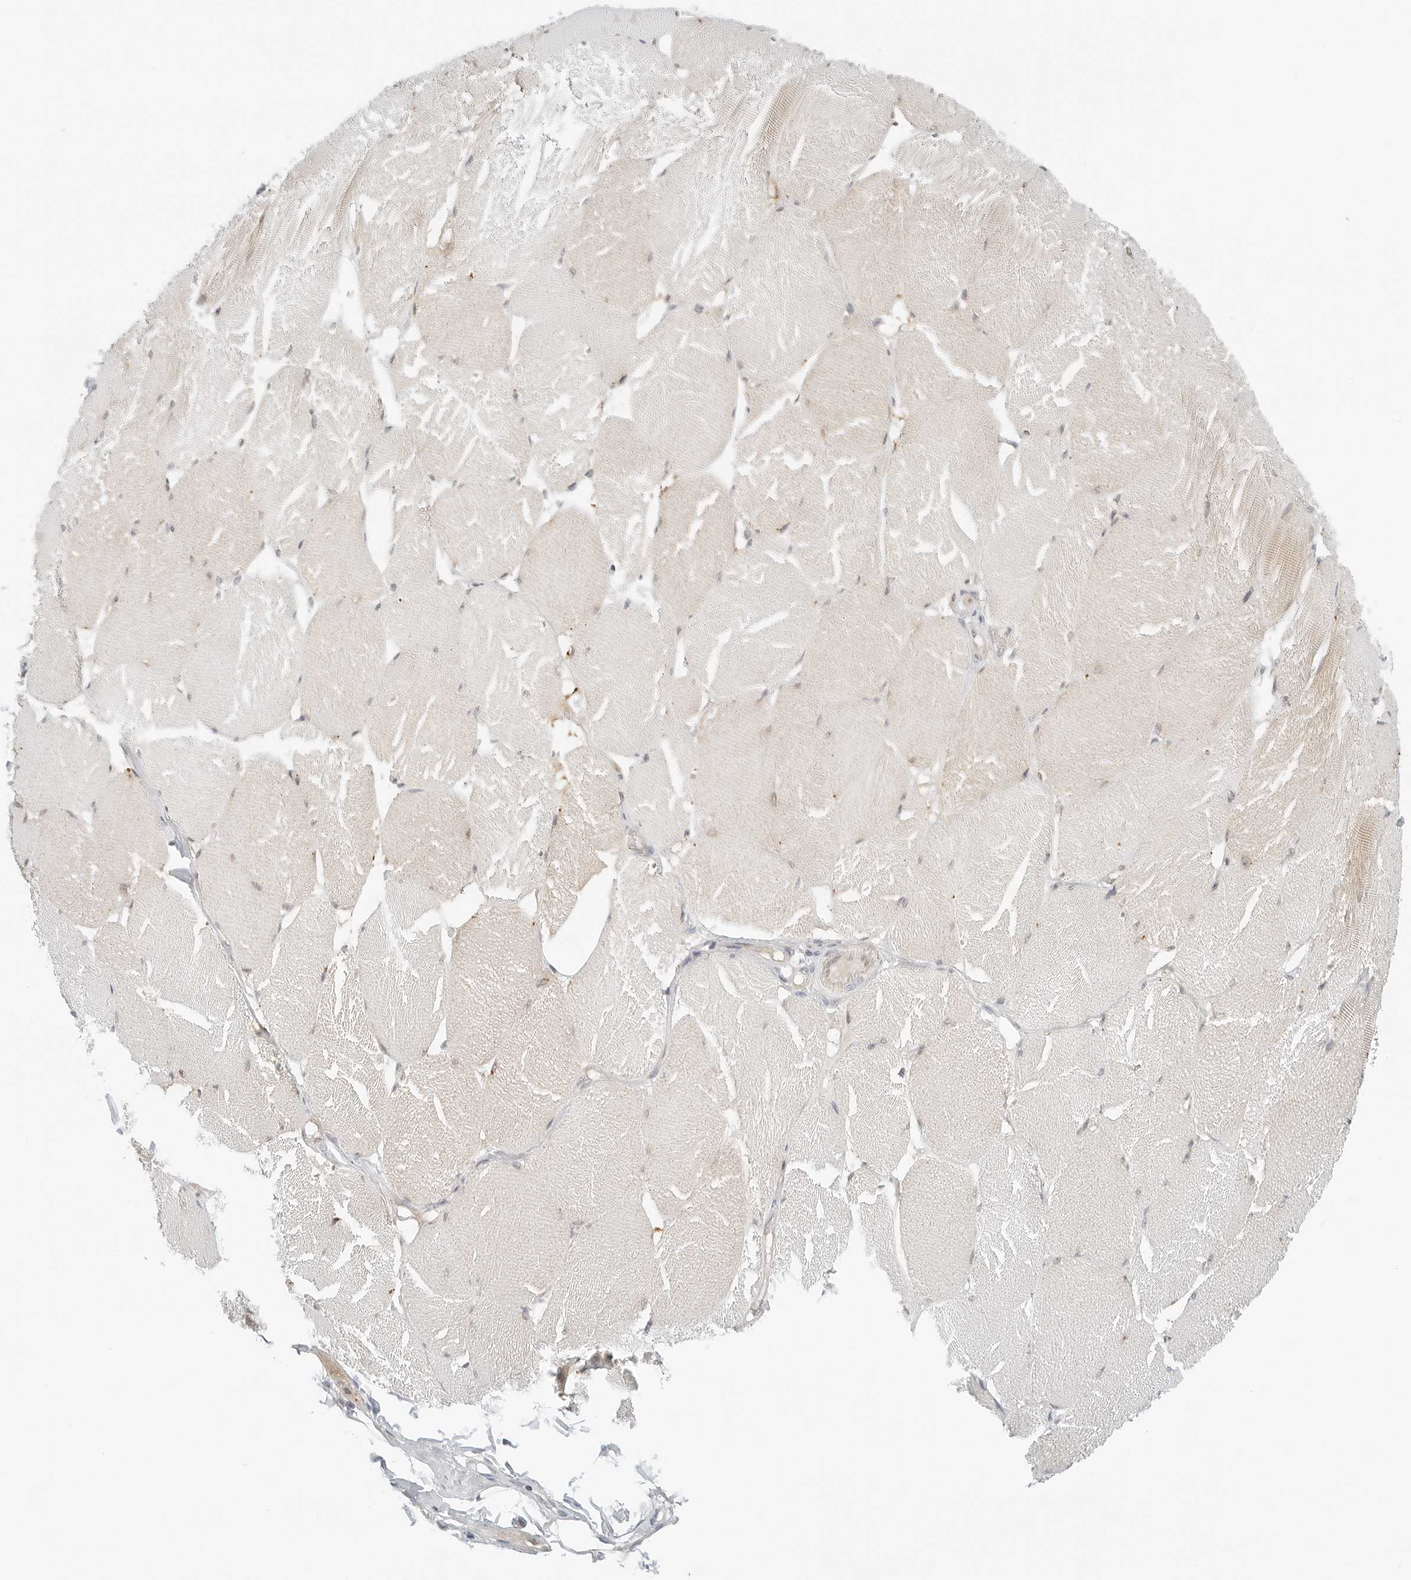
{"staining": {"intensity": "weak", "quantity": "<25%", "location": "cytoplasmic/membranous"}, "tissue": "skeletal muscle", "cell_type": "Myocytes", "image_type": "normal", "snomed": [{"axis": "morphology", "description": "Normal tissue, NOS"}, {"axis": "topography", "description": "Skin"}, {"axis": "topography", "description": "Skeletal muscle"}], "caption": "This is an immunohistochemistry micrograph of benign human skeletal muscle. There is no staining in myocytes.", "gene": "IQCC", "patient": {"sex": "male", "age": 83}}